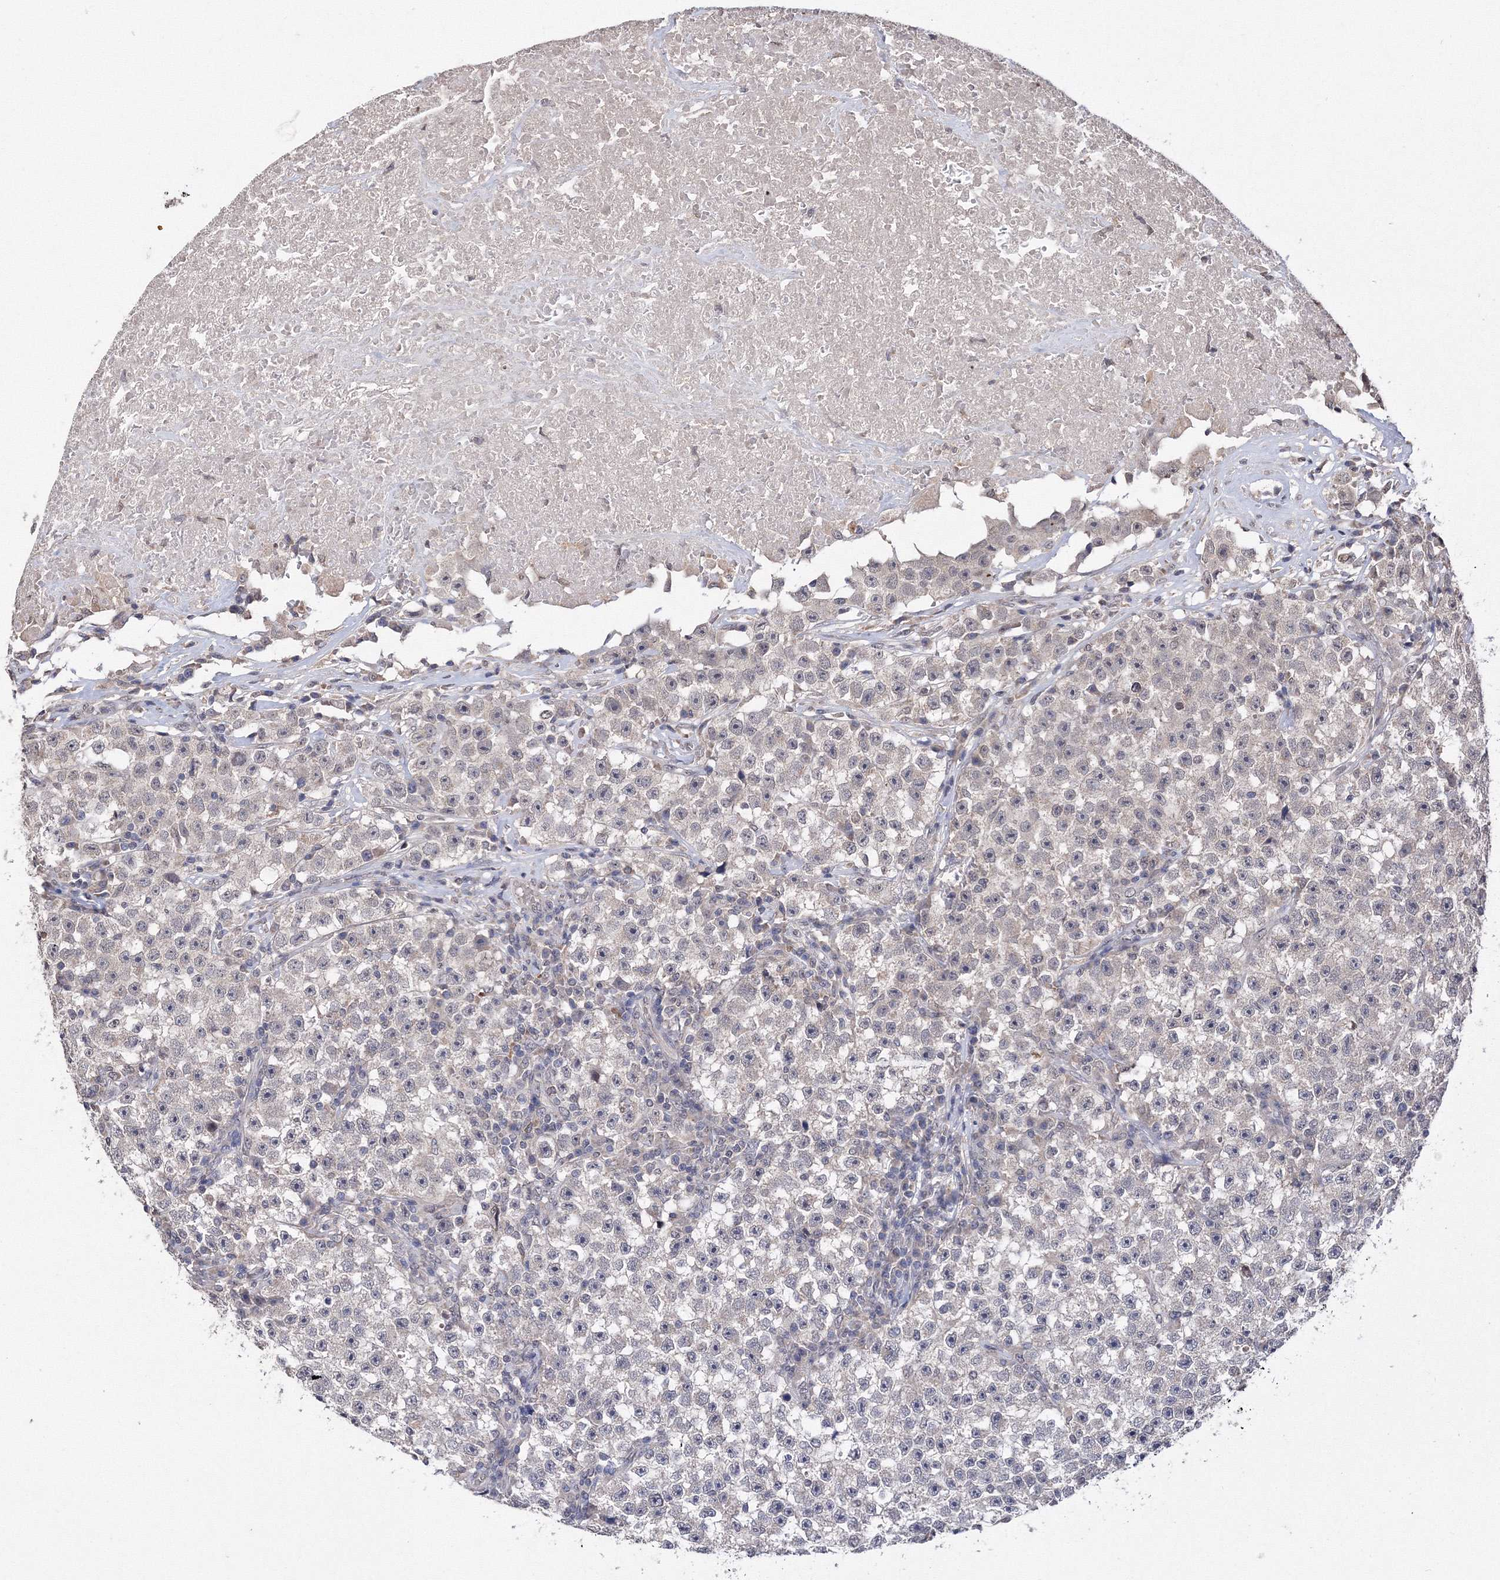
{"staining": {"intensity": "negative", "quantity": "none", "location": "none"}, "tissue": "testis cancer", "cell_type": "Tumor cells", "image_type": "cancer", "snomed": [{"axis": "morphology", "description": "Seminoma, NOS"}, {"axis": "topography", "description": "Testis"}], "caption": "High power microscopy image of an immunohistochemistry image of testis cancer, revealing no significant expression in tumor cells.", "gene": "GPN1", "patient": {"sex": "male", "age": 22}}